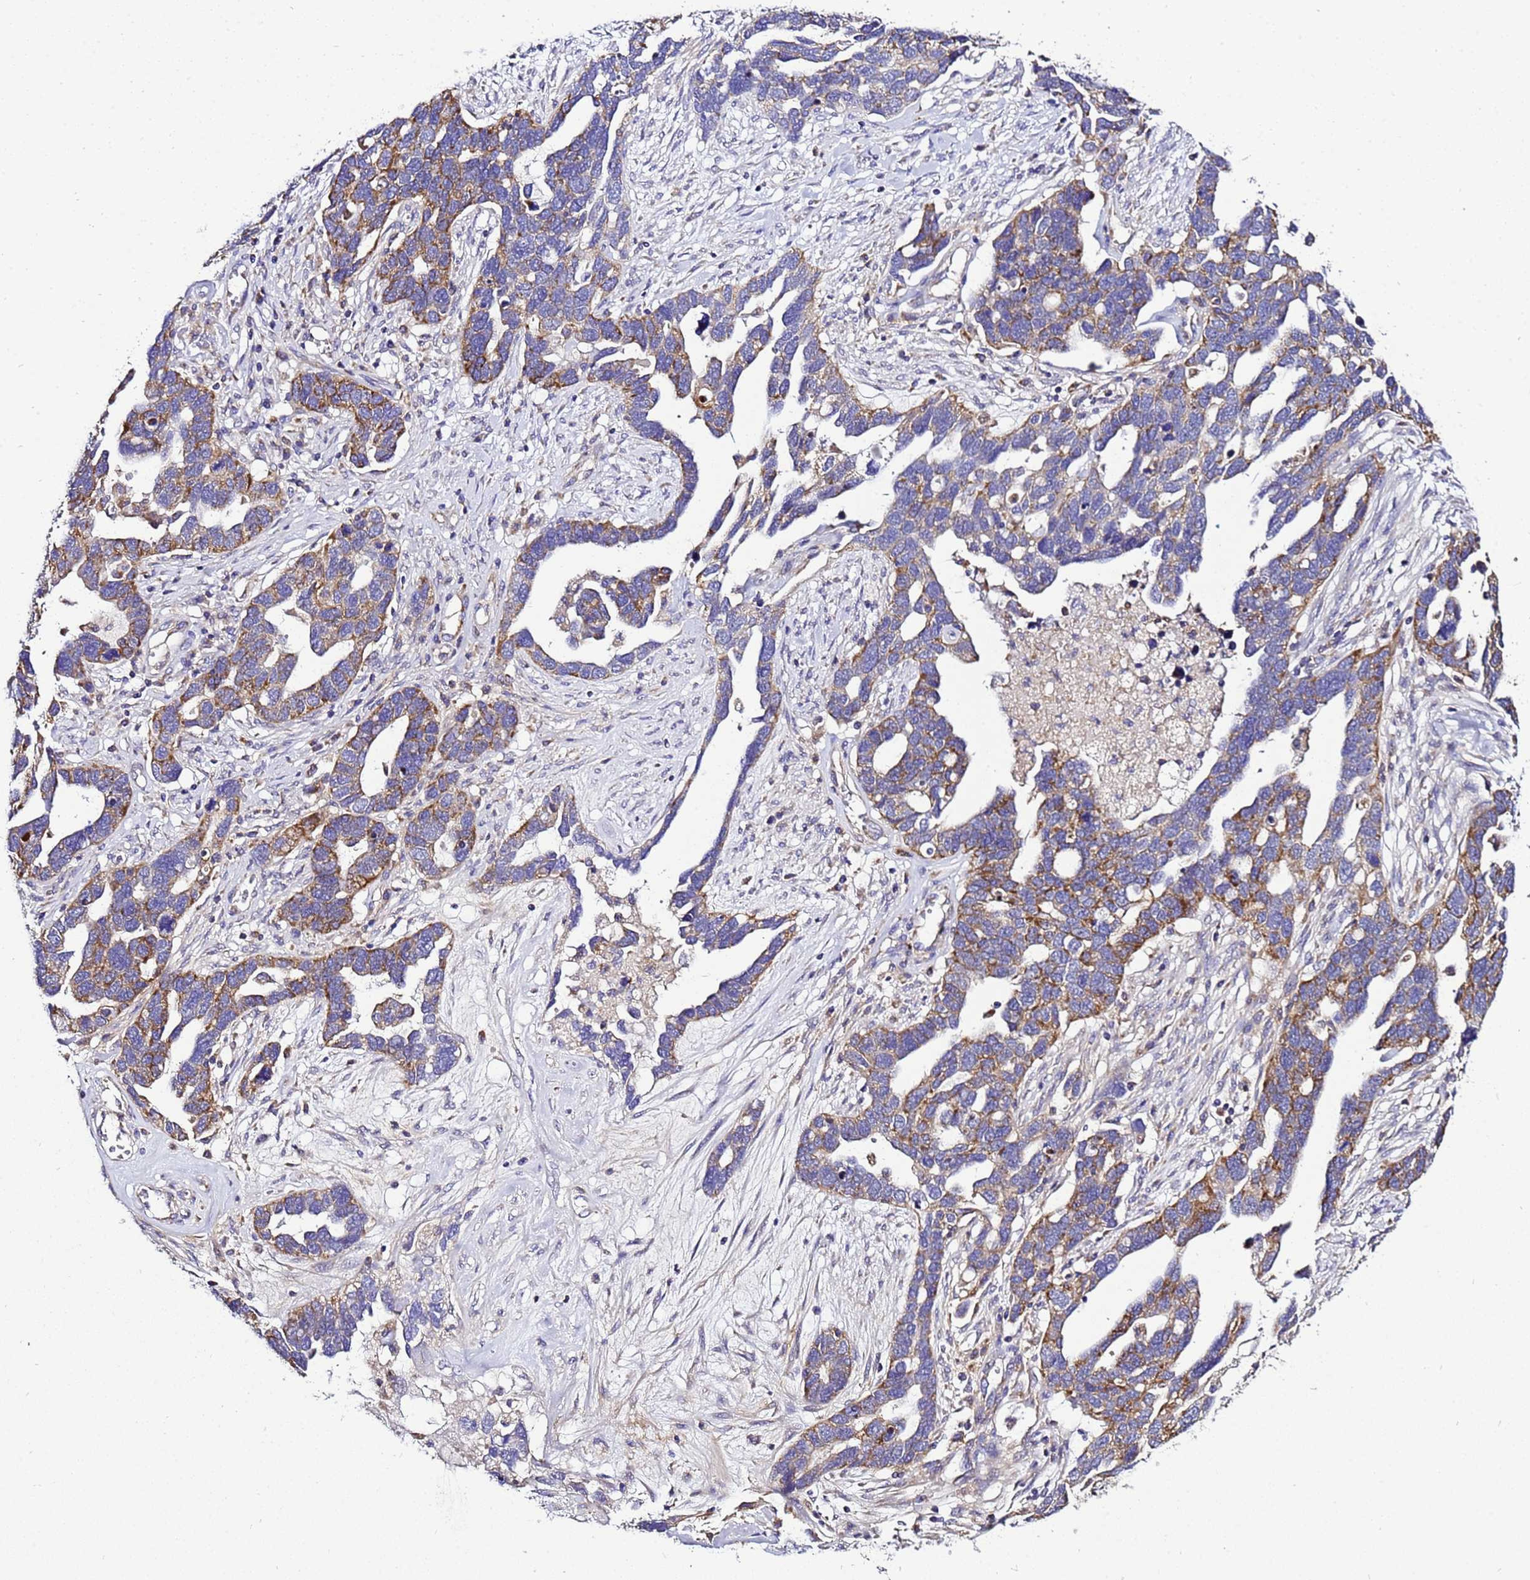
{"staining": {"intensity": "moderate", "quantity": ">75%", "location": "cytoplasmic/membranous"}, "tissue": "ovarian cancer", "cell_type": "Tumor cells", "image_type": "cancer", "snomed": [{"axis": "morphology", "description": "Cystadenocarcinoma, serous, NOS"}, {"axis": "topography", "description": "Ovary"}], "caption": "Ovarian cancer (serous cystadenocarcinoma) stained with DAB IHC demonstrates medium levels of moderate cytoplasmic/membranous positivity in about >75% of tumor cells. (Stains: DAB in brown, nuclei in blue, Microscopy: brightfield microscopy at high magnification).", "gene": "HIGD2A", "patient": {"sex": "female", "age": 54}}